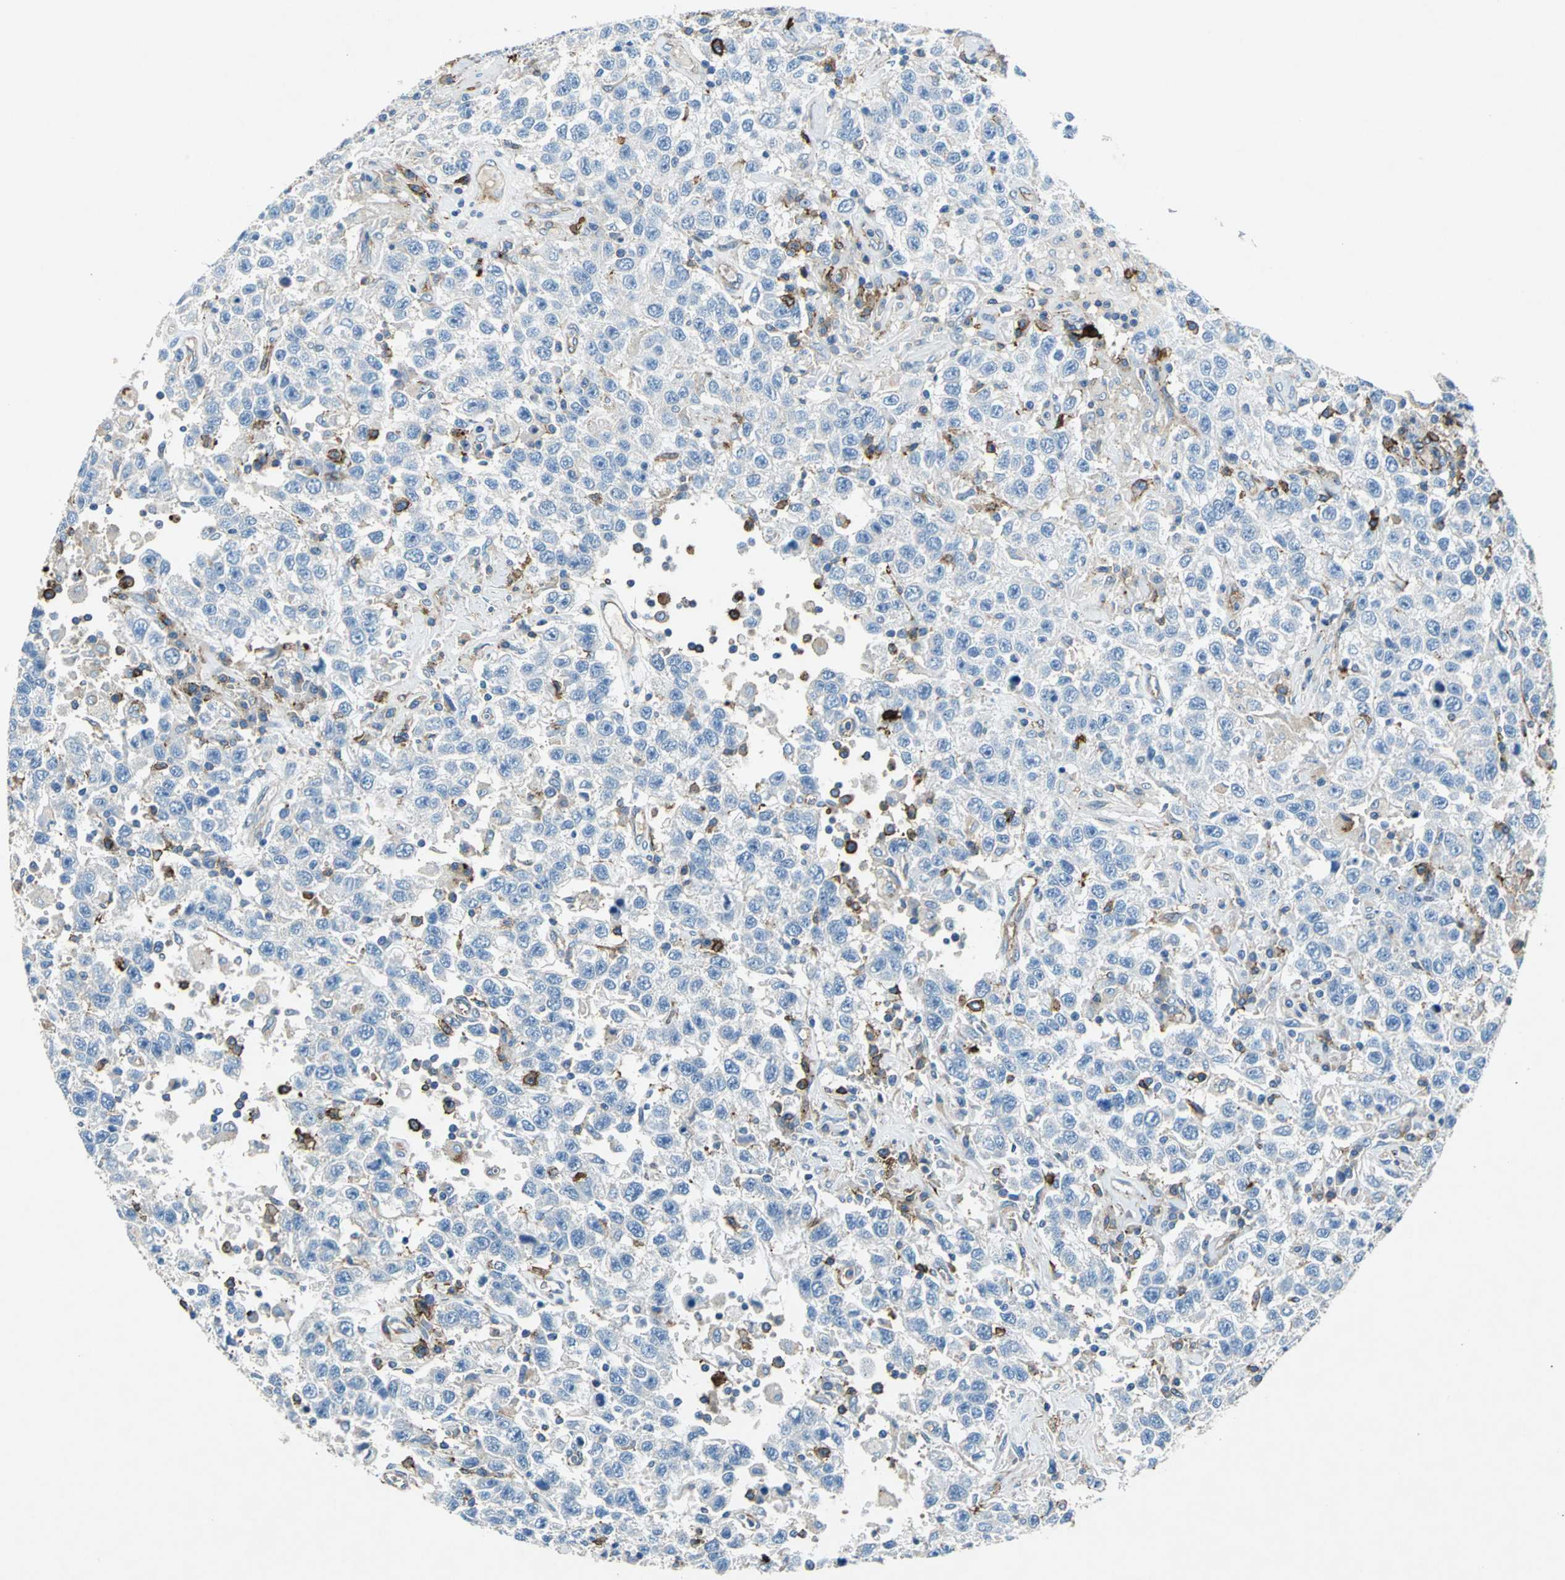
{"staining": {"intensity": "negative", "quantity": "none", "location": "none"}, "tissue": "testis cancer", "cell_type": "Tumor cells", "image_type": "cancer", "snomed": [{"axis": "morphology", "description": "Seminoma, NOS"}, {"axis": "topography", "description": "Testis"}], "caption": "This image is of testis seminoma stained with immunohistochemistry (IHC) to label a protein in brown with the nuclei are counter-stained blue. There is no positivity in tumor cells.", "gene": "RPS13", "patient": {"sex": "male", "age": 41}}